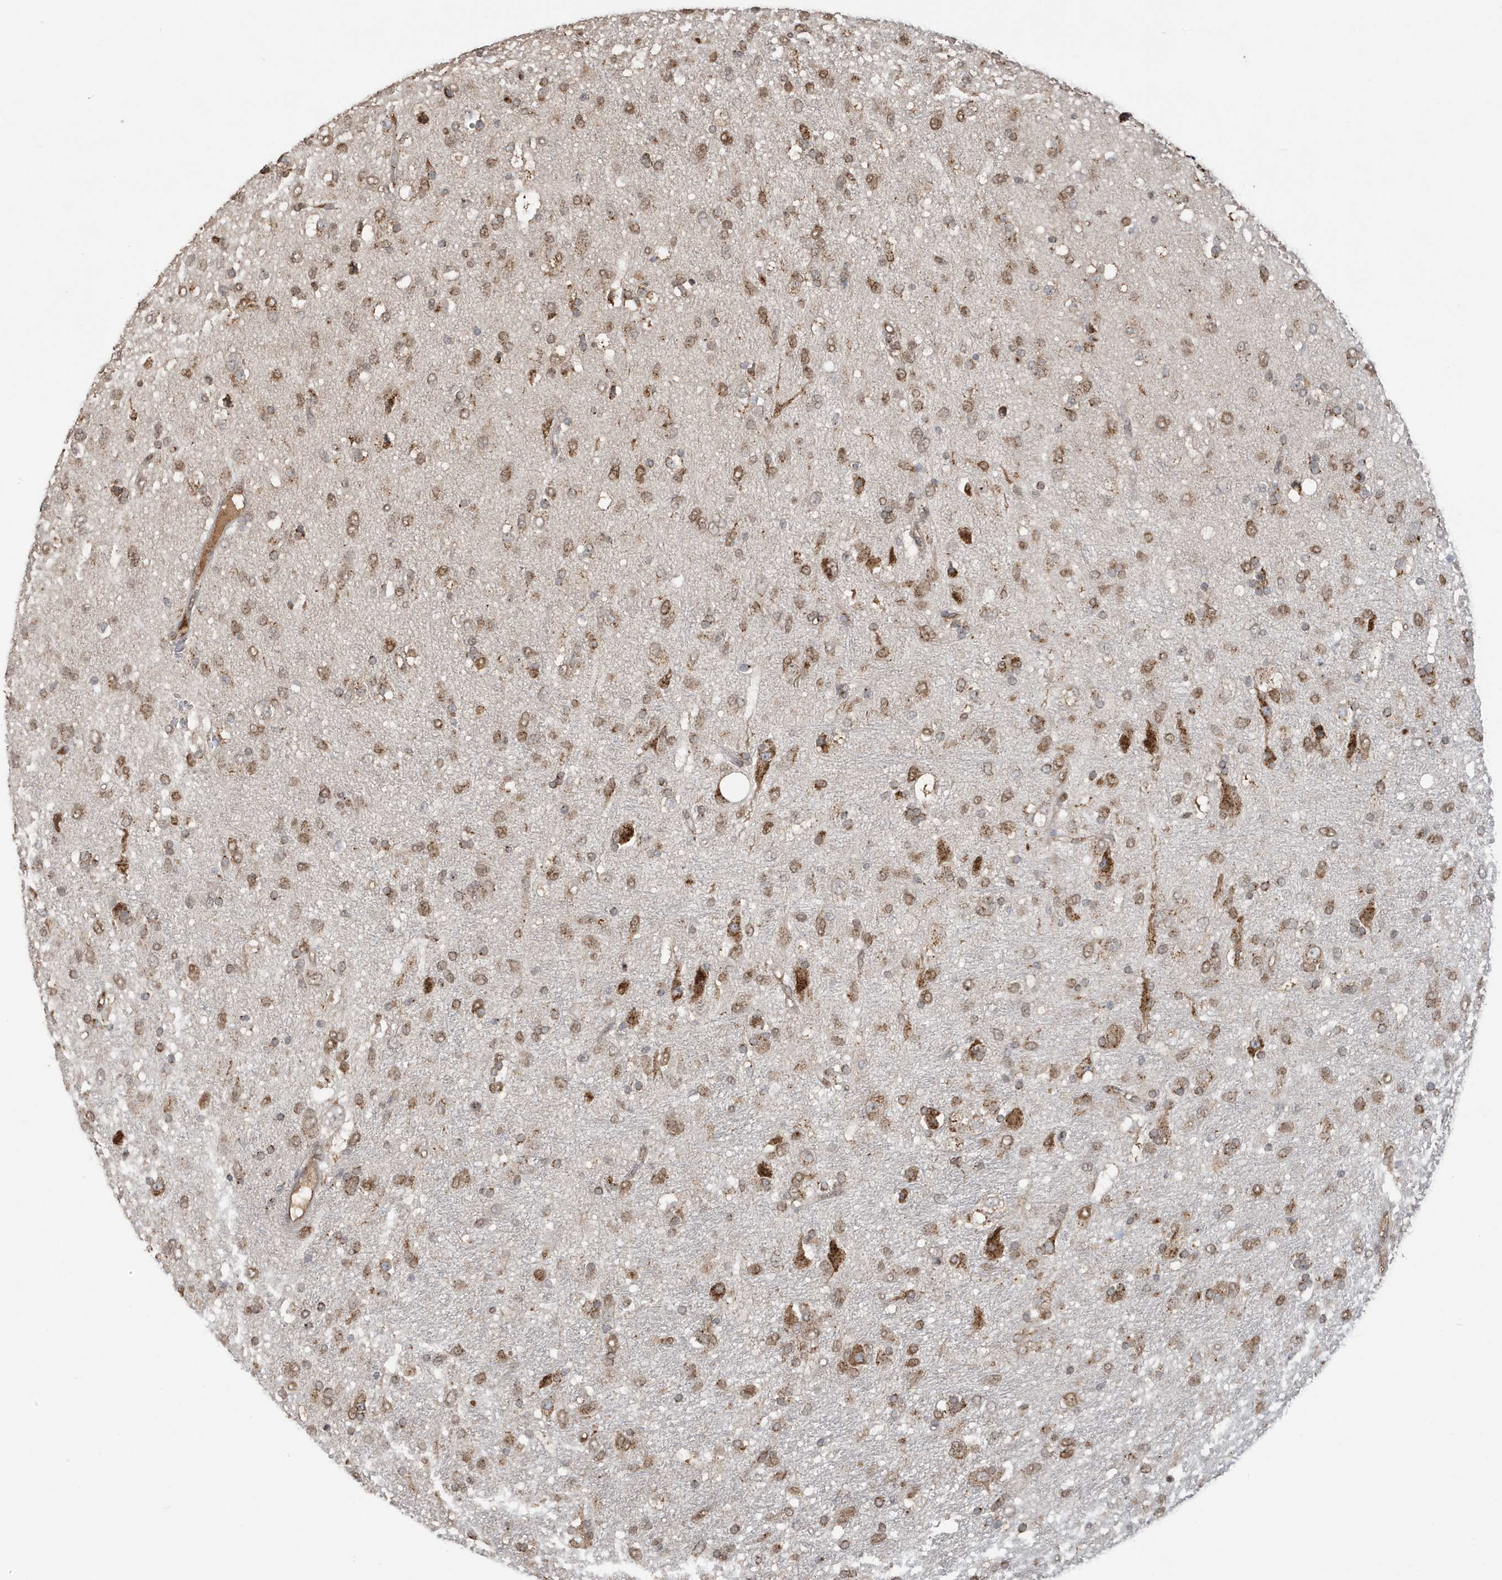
{"staining": {"intensity": "moderate", "quantity": ">75%", "location": "cytoplasmic/membranous"}, "tissue": "glioma", "cell_type": "Tumor cells", "image_type": "cancer", "snomed": [{"axis": "morphology", "description": "Glioma, malignant, Low grade"}, {"axis": "topography", "description": "Brain"}], "caption": "Brown immunohistochemical staining in malignant glioma (low-grade) displays moderate cytoplasmic/membranous expression in about >75% of tumor cells.", "gene": "RER1", "patient": {"sex": "male", "age": 77}}